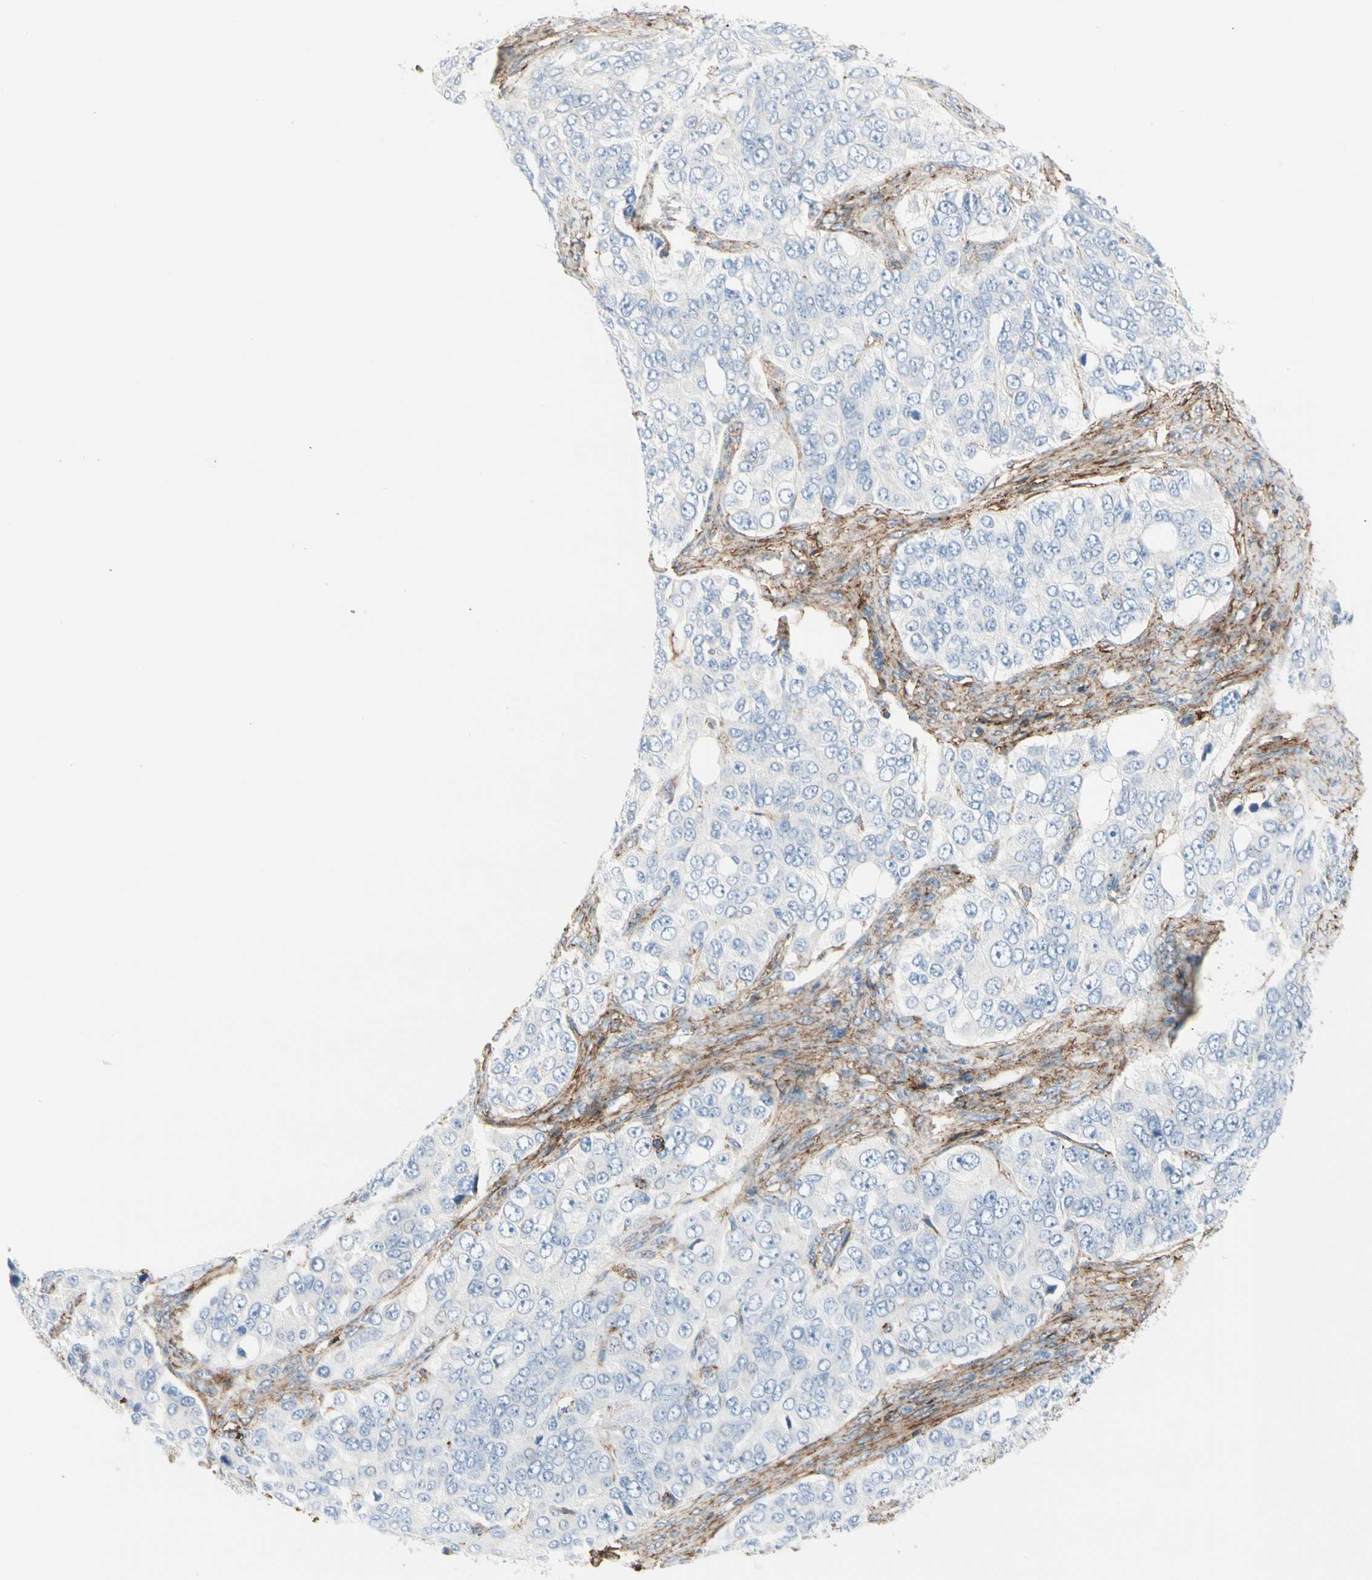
{"staining": {"intensity": "negative", "quantity": "none", "location": "none"}, "tissue": "ovarian cancer", "cell_type": "Tumor cells", "image_type": "cancer", "snomed": [{"axis": "morphology", "description": "Carcinoma, endometroid"}, {"axis": "topography", "description": "Ovary"}], "caption": "The IHC photomicrograph has no significant expression in tumor cells of endometroid carcinoma (ovarian) tissue. (DAB immunohistochemistry (IHC), high magnification).", "gene": "CLEC2B", "patient": {"sex": "female", "age": 51}}